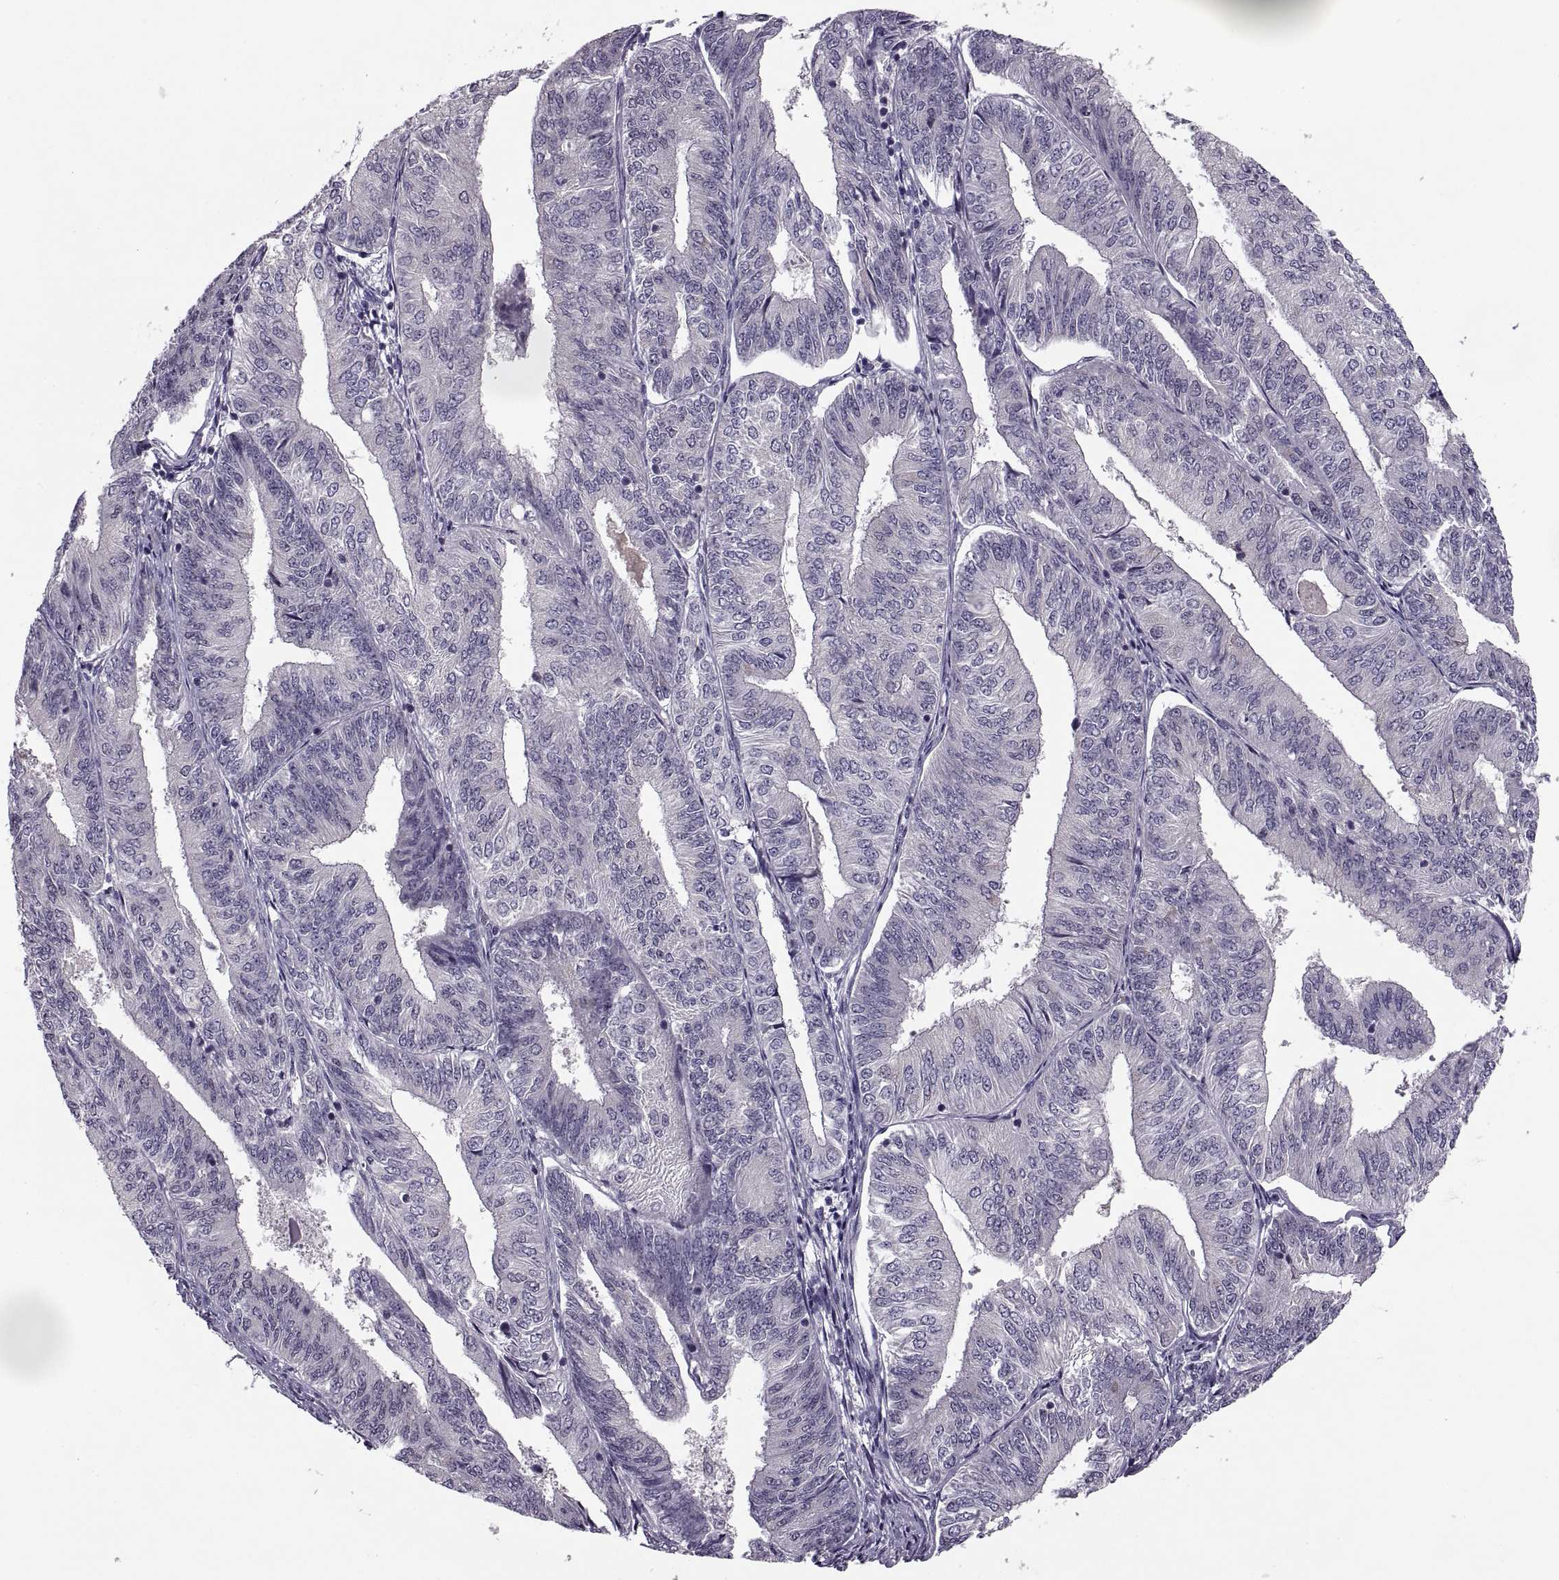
{"staining": {"intensity": "negative", "quantity": "none", "location": "none"}, "tissue": "endometrial cancer", "cell_type": "Tumor cells", "image_type": "cancer", "snomed": [{"axis": "morphology", "description": "Adenocarcinoma, NOS"}, {"axis": "topography", "description": "Endometrium"}], "caption": "IHC micrograph of neoplastic tissue: endometrial cancer stained with DAB (3,3'-diaminobenzidine) shows no significant protein positivity in tumor cells. Brightfield microscopy of immunohistochemistry stained with DAB (brown) and hematoxylin (blue), captured at high magnification.", "gene": "CACNA1F", "patient": {"sex": "female", "age": 58}}